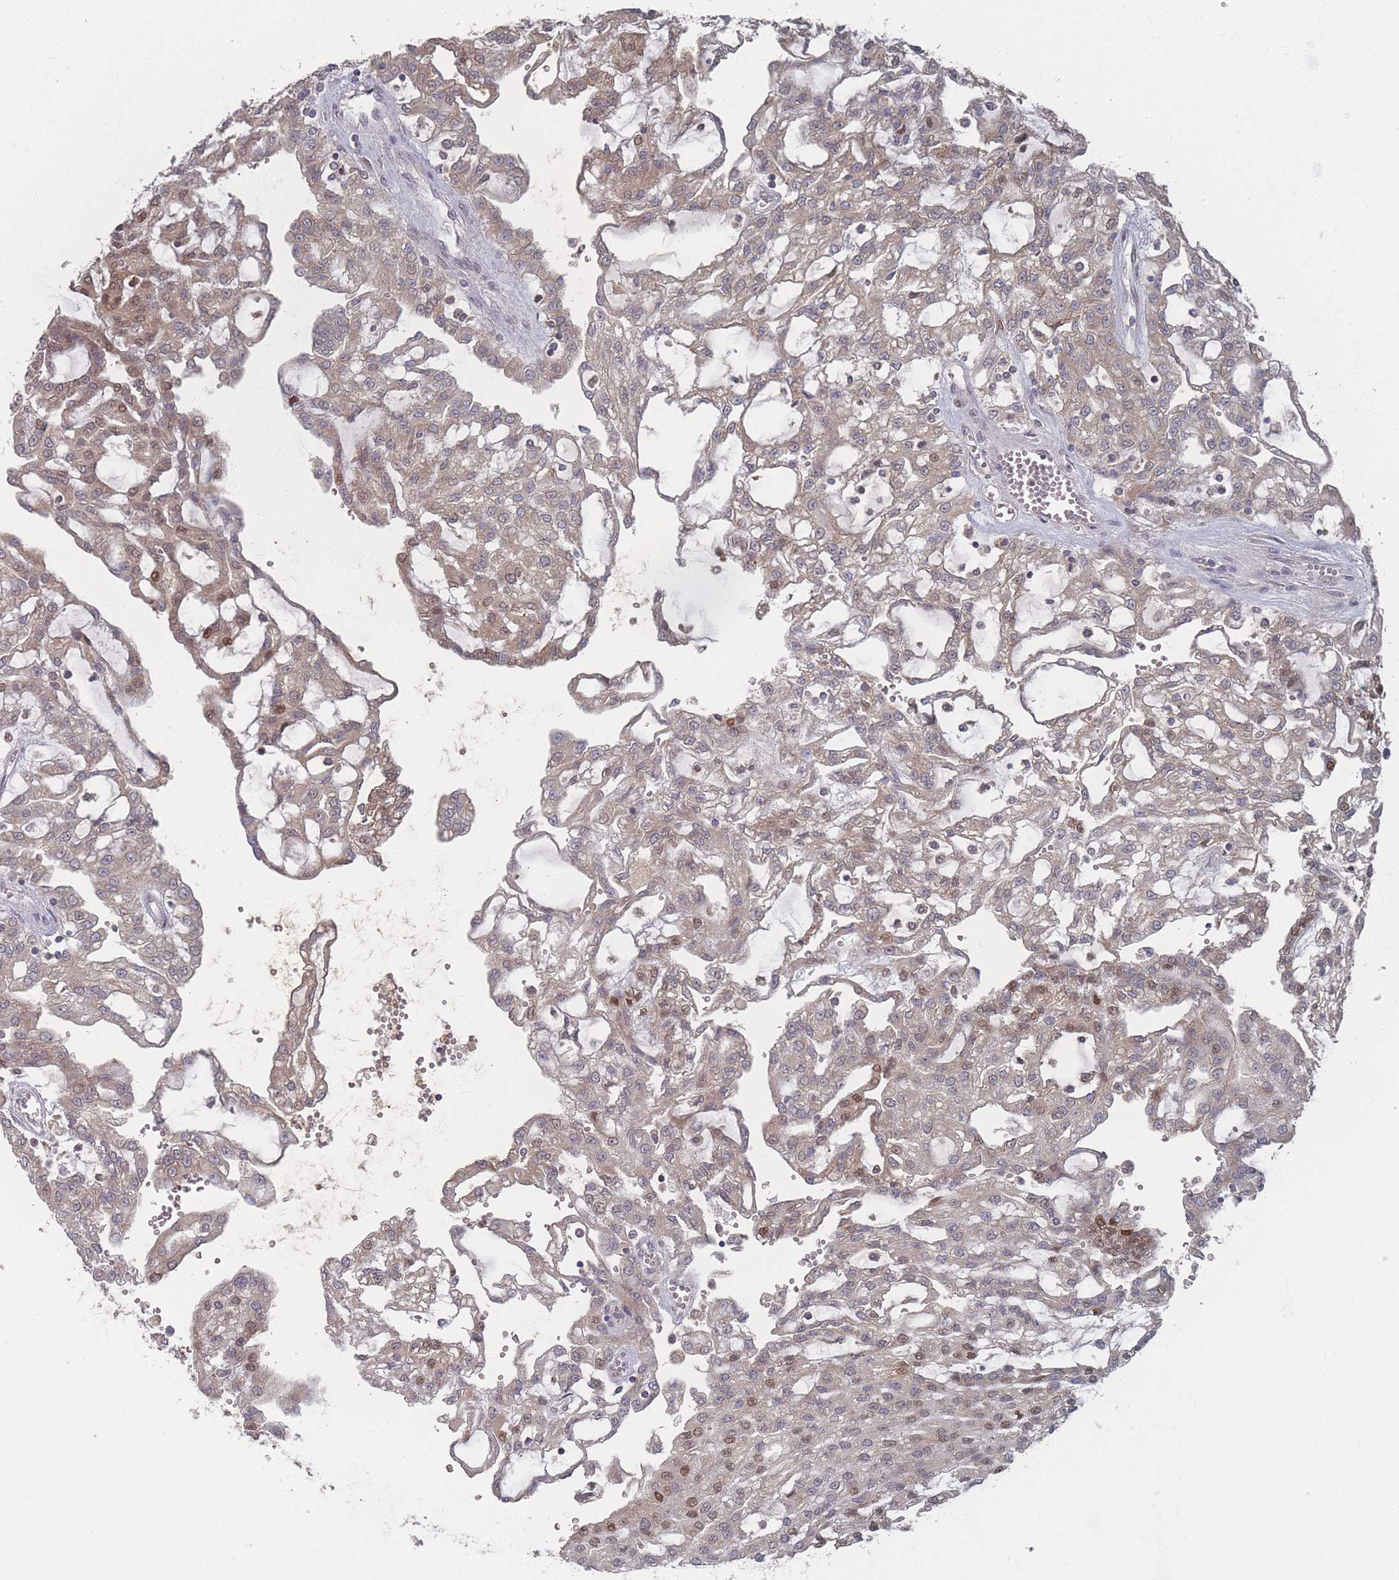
{"staining": {"intensity": "moderate", "quantity": "<25%", "location": "cytoplasmic/membranous,nuclear"}, "tissue": "renal cancer", "cell_type": "Tumor cells", "image_type": "cancer", "snomed": [{"axis": "morphology", "description": "Adenocarcinoma, NOS"}, {"axis": "topography", "description": "Kidney"}], "caption": "Immunohistochemistry (IHC) of human adenocarcinoma (renal) exhibits low levels of moderate cytoplasmic/membranous and nuclear positivity in about <25% of tumor cells. (Stains: DAB (3,3'-diaminobenzidine) in brown, nuclei in blue, Microscopy: brightfield microscopy at high magnification).", "gene": "TBC1D25", "patient": {"sex": "male", "age": 63}}